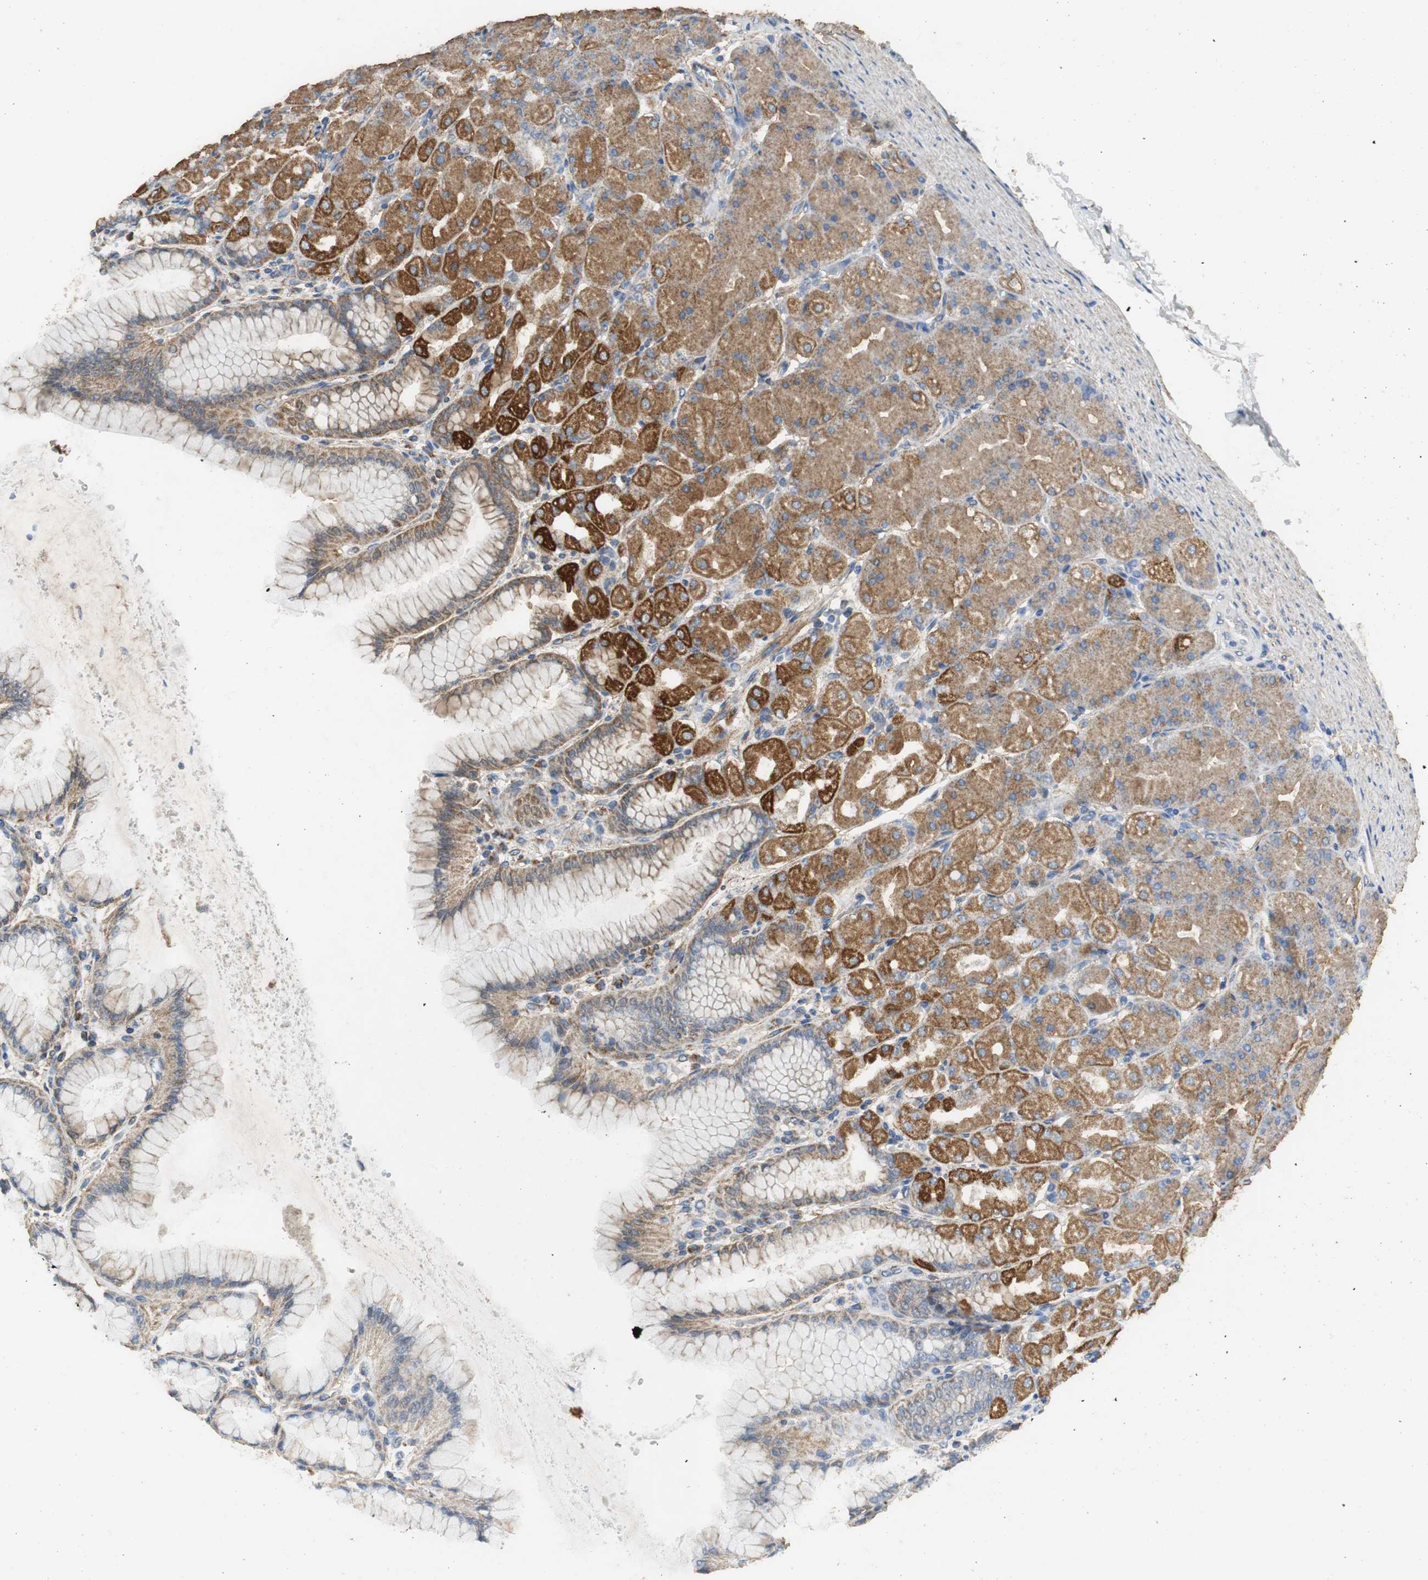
{"staining": {"intensity": "moderate", "quantity": "25%-75%", "location": "cytoplasmic/membranous"}, "tissue": "stomach", "cell_type": "Glandular cells", "image_type": "normal", "snomed": [{"axis": "morphology", "description": "Normal tissue, NOS"}, {"axis": "topography", "description": "Stomach, upper"}], "caption": "Glandular cells exhibit moderate cytoplasmic/membranous staining in about 25%-75% of cells in normal stomach. The staining was performed using DAB (3,3'-diaminobenzidine), with brown indicating positive protein expression. Nuclei are stained blue with hematoxylin.", "gene": "NNT", "patient": {"sex": "female", "age": 56}}